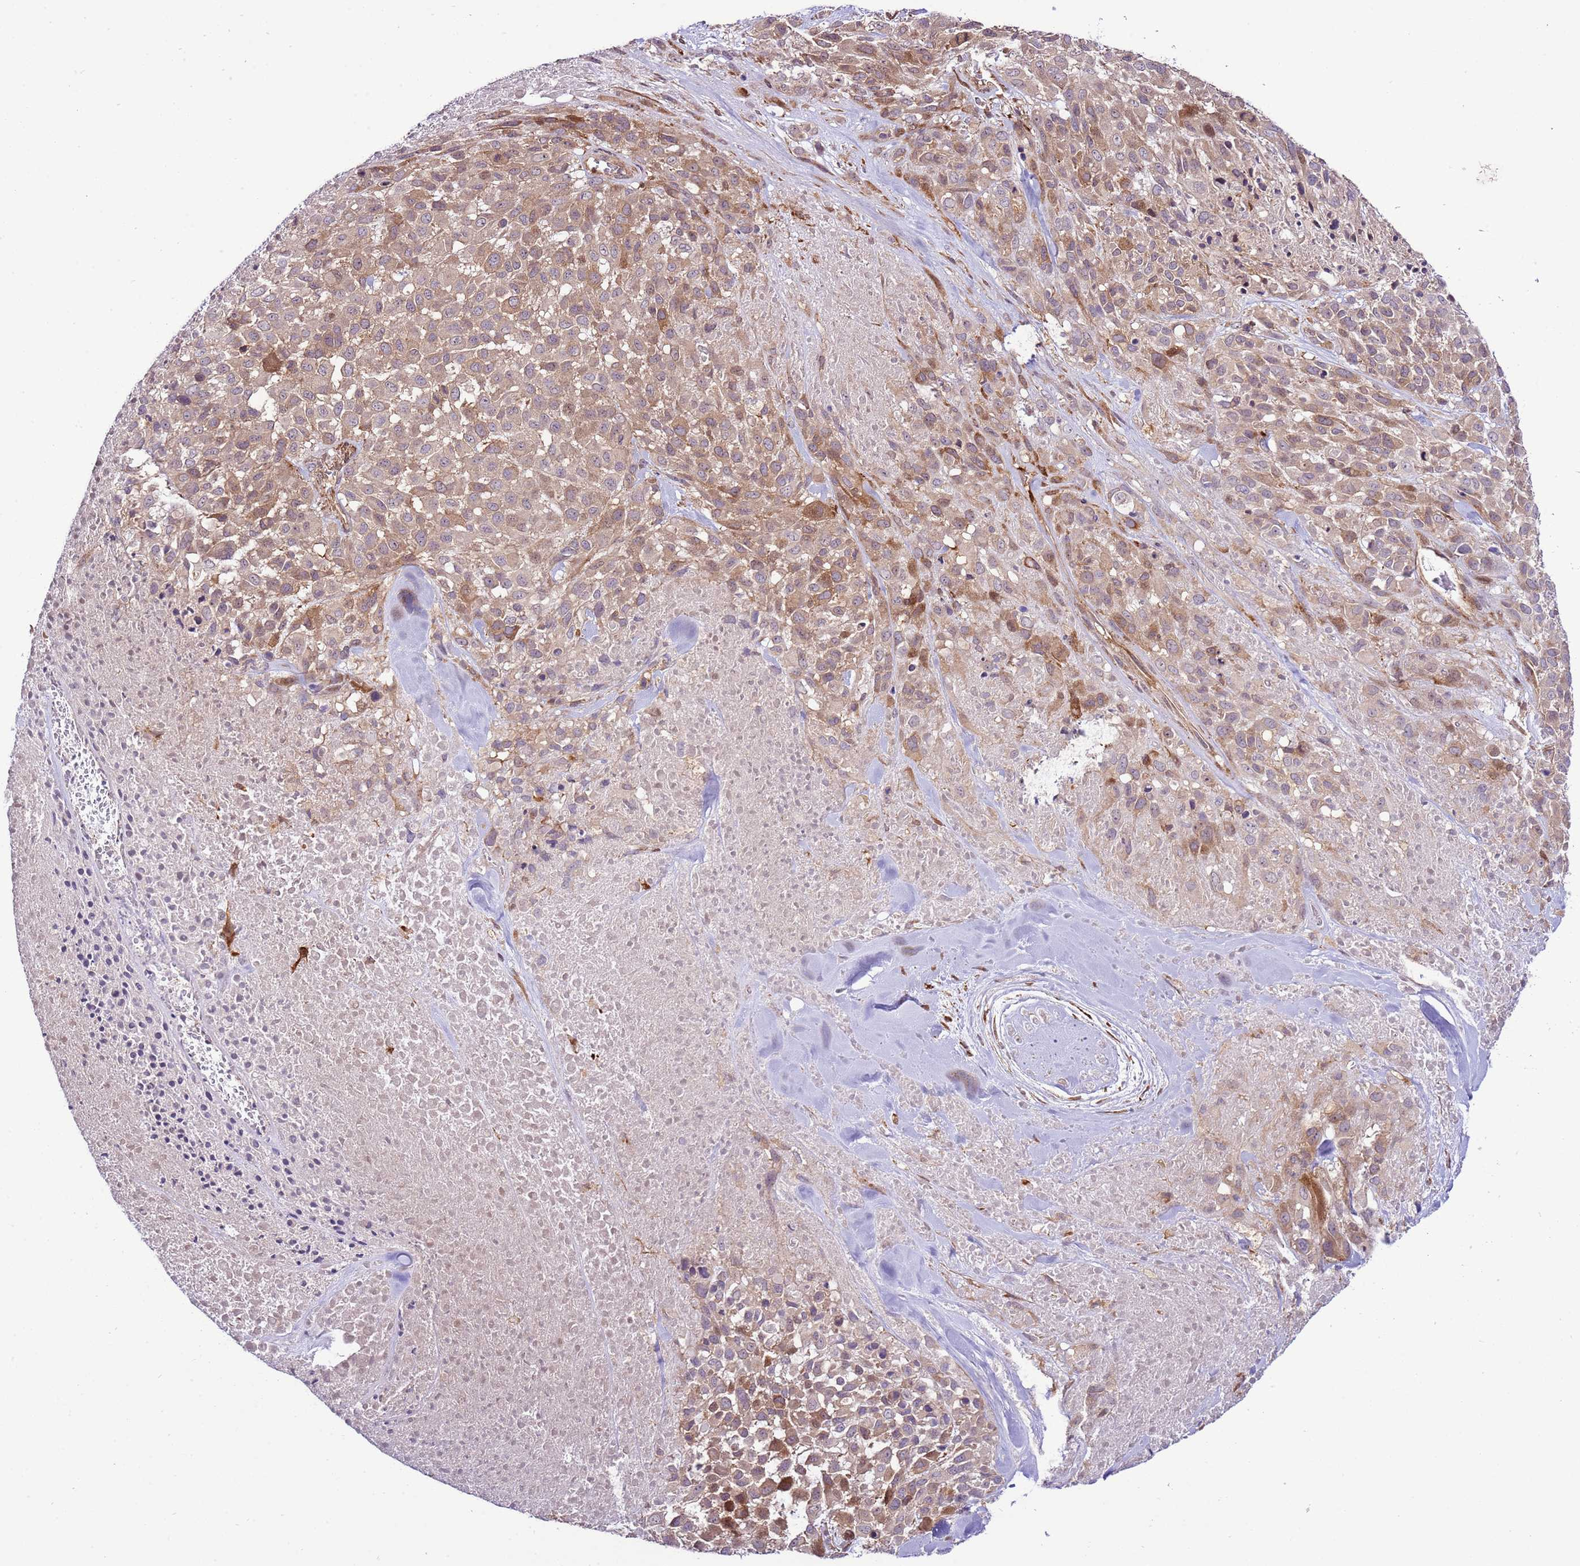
{"staining": {"intensity": "moderate", "quantity": "<25%", "location": "cytoplasmic/membranous"}, "tissue": "melanoma", "cell_type": "Tumor cells", "image_type": "cancer", "snomed": [{"axis": "morphology", "description": "Malignant melanoma, Metastatic site"}, {"axis": "topography", "description": "Skin"}], "caption": "Immunohistochemical staining of malignant melanoma (metastatic site) exhibits moderate cytoplasmic/membranous protein staining in about <25% of tumor cells.", "gene": "ZNF624", "patient": {"sex": "female", "age": 81}}